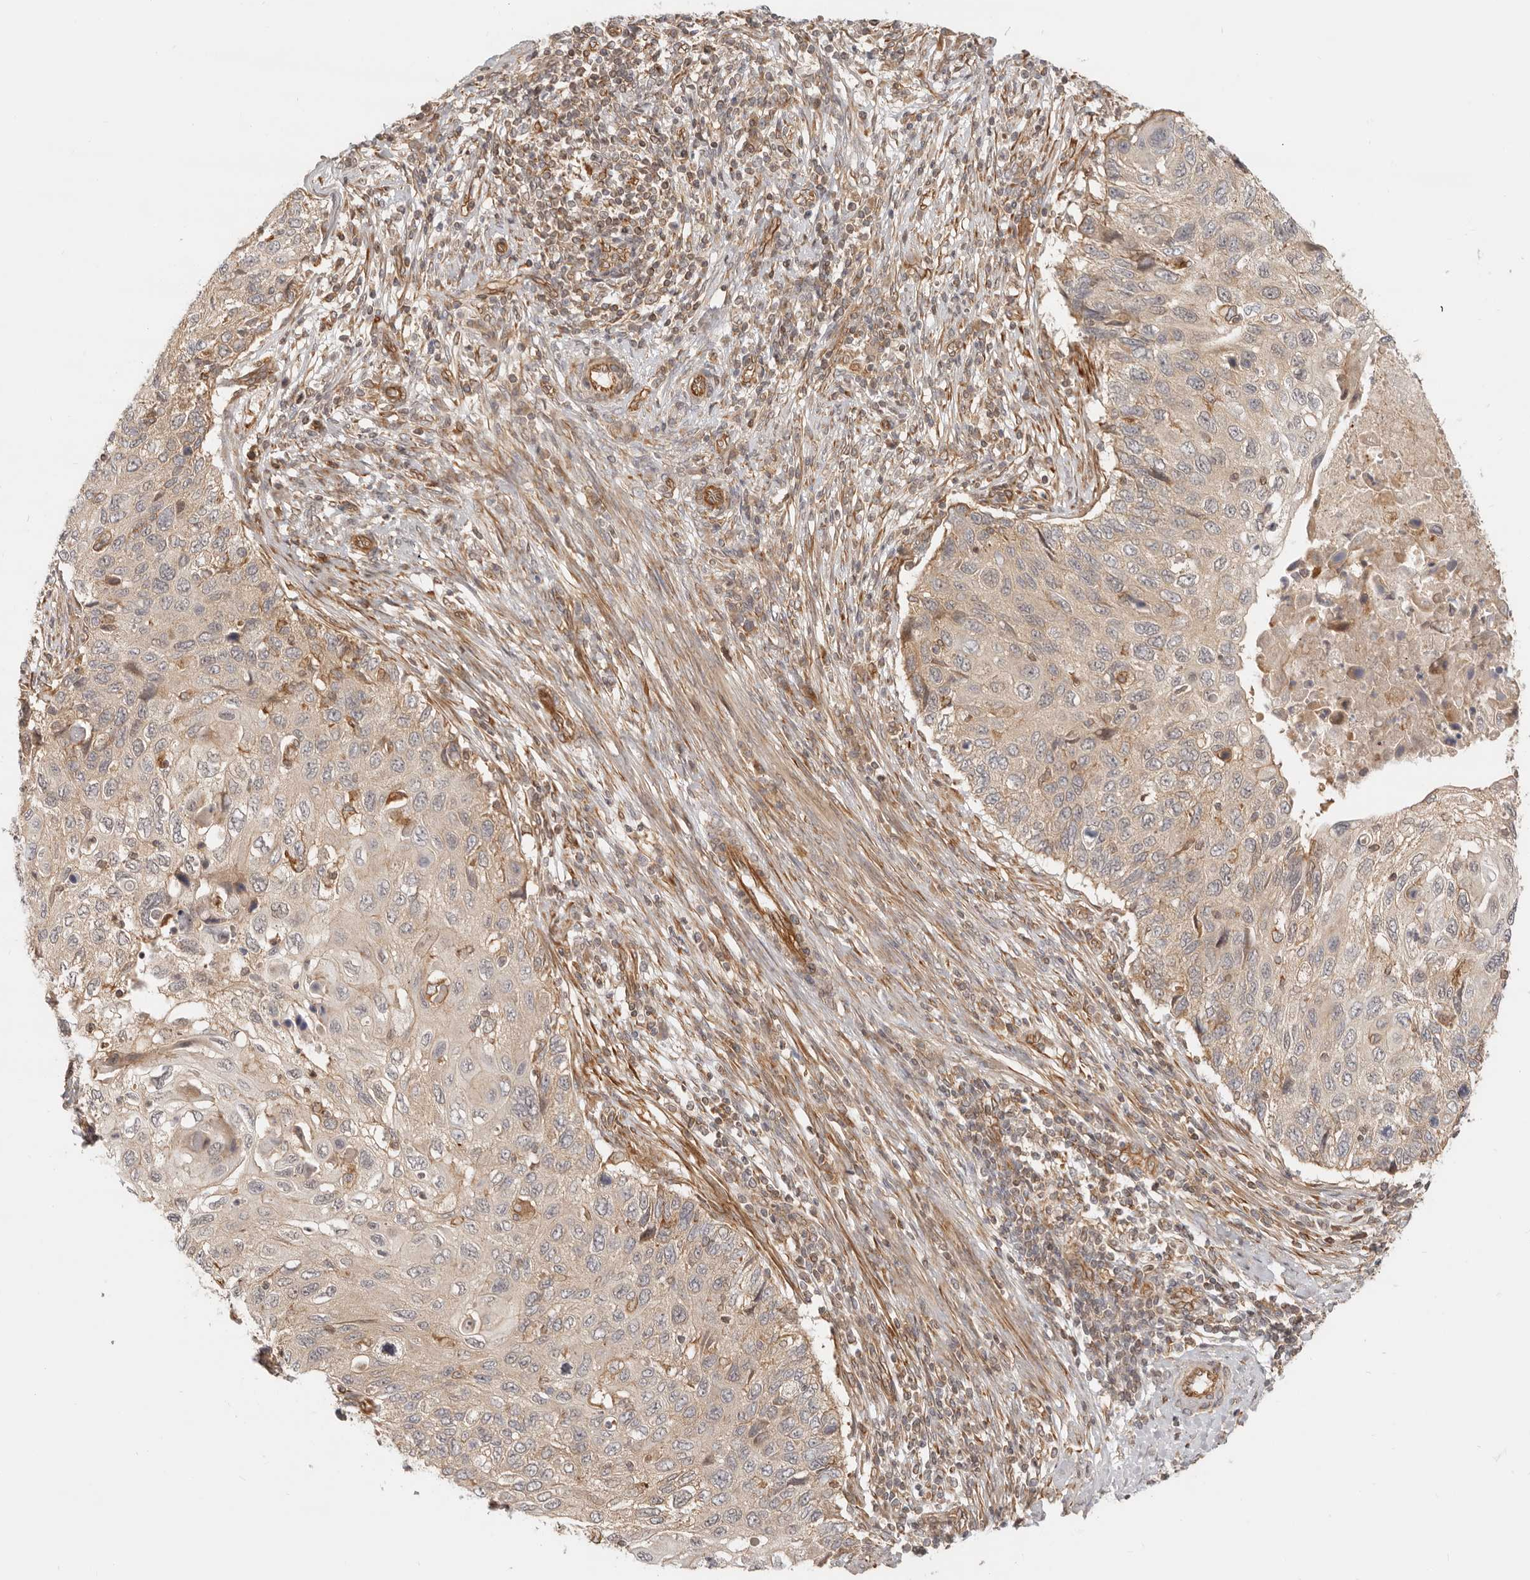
{"staining": {"intensity": "weak", "quantity": "<25%", "location": "cytoplasmic/membranous"}, "tissue": "cervical cancer", "cell_type": "Tumor cells", "image_type": "cancer", "snomed": [{"axis": "morphology", "description": "Squamous cell carcinoma, NOS"}, {"axis": "topography", "description": "Cervix"}], "caption": "Squamous cell carcinoma (cervical) stained for a protein using immunohistochemistry displays no positivity tumor cells.", "gene": "UFSP1", "patient": {"sex": "female", "age": 70}}